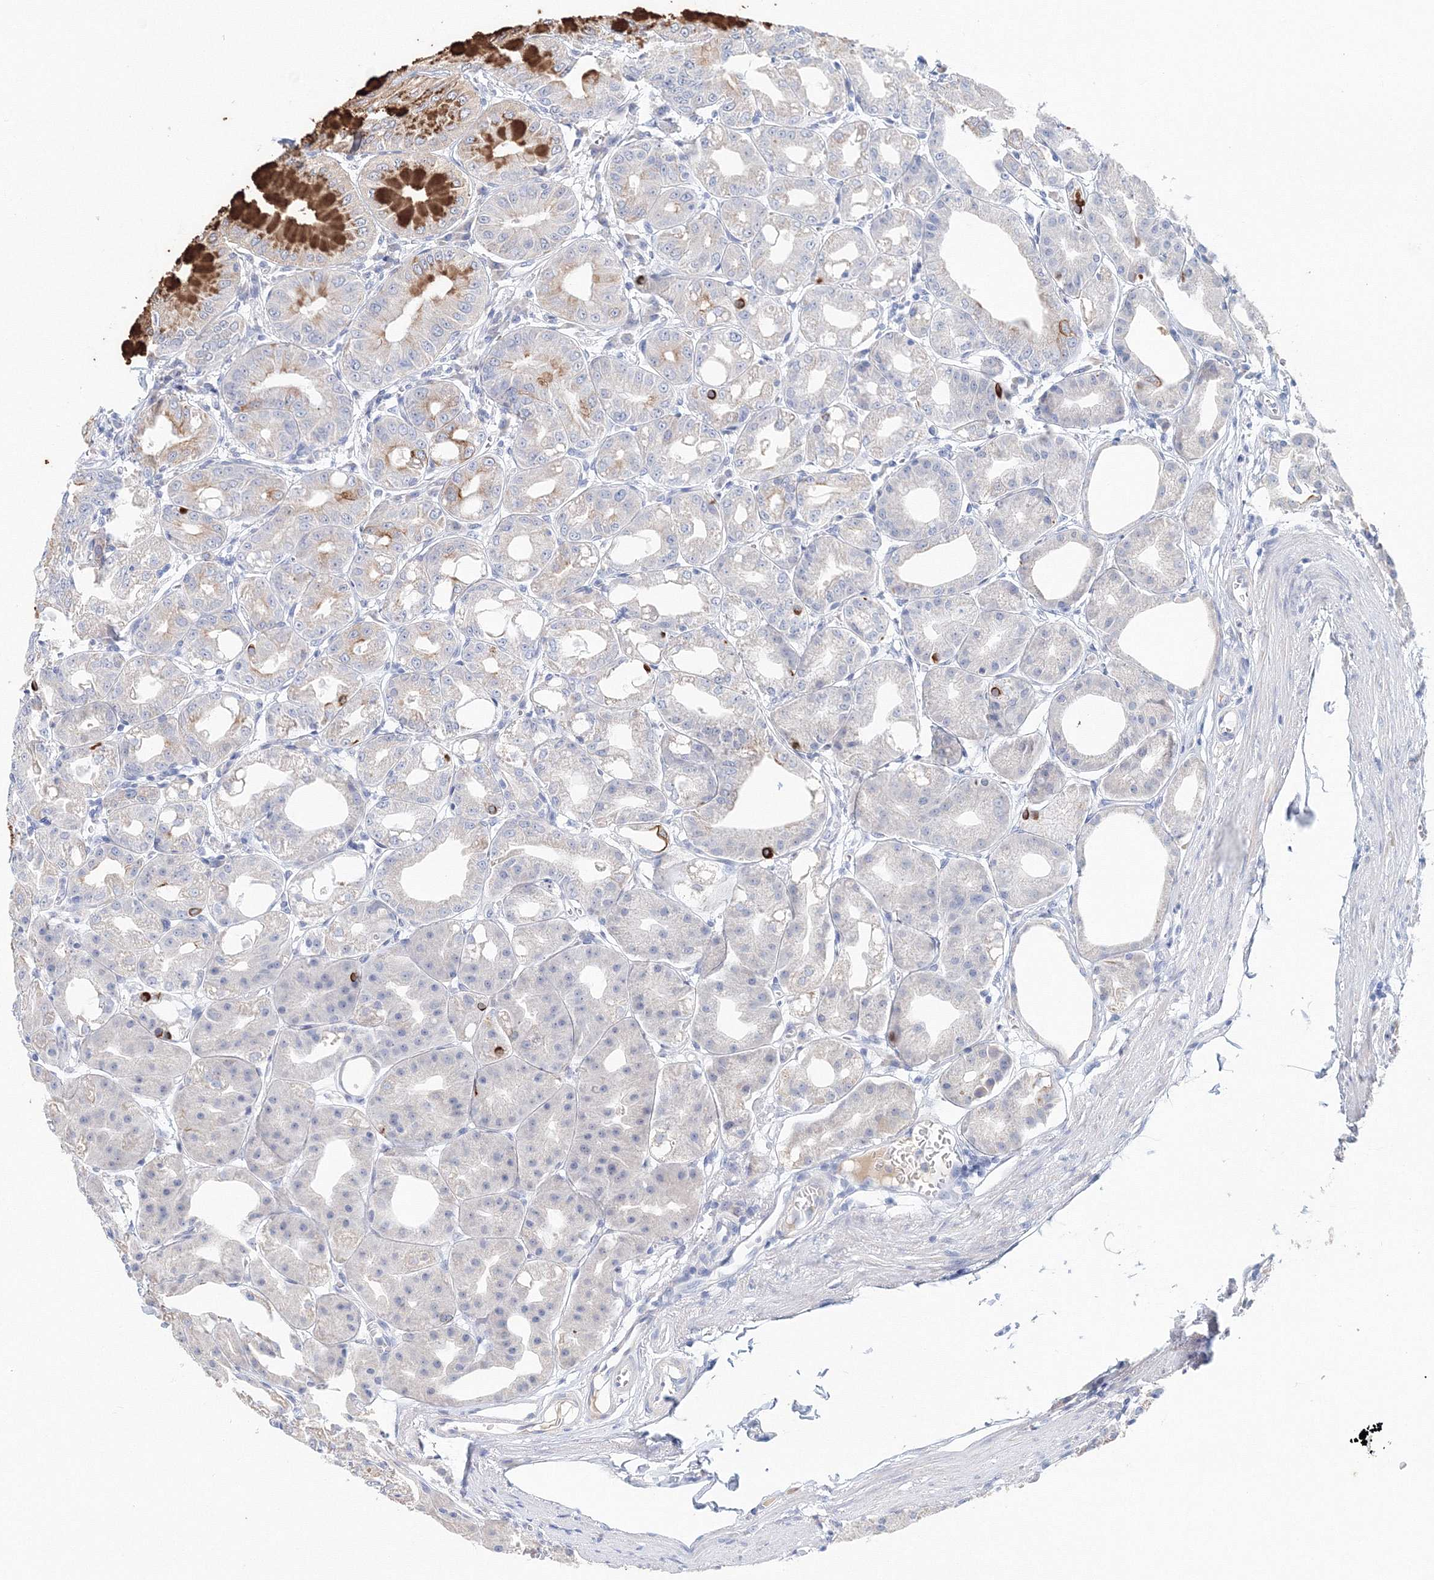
{"staining": {"intensity": "moderate", "quantity": "25%-75%", "location": "cytoplasmic/membranous"}, "tissue": "stomach", "cell_type": "Glandular cells", "image_type": "normal", "snomed": [{"axis": "morphology", "description": "Normal tissue, NOS"}, {"axis": "topography", "description": "Stomach, lower"}], "caption": "A photomicrograph of human stomach stained for a protein shows moderate cytoplasmic/membranous brown staining in glandular cells. The protein is stained brown, and the nuclei are stained in blue (DAB (3,3'-diaminobenzidine) IHC with brightfield microscopy, high magnification).", "gene": "LRRIQ4", "patient": {"sex": "male", "age": 71}}